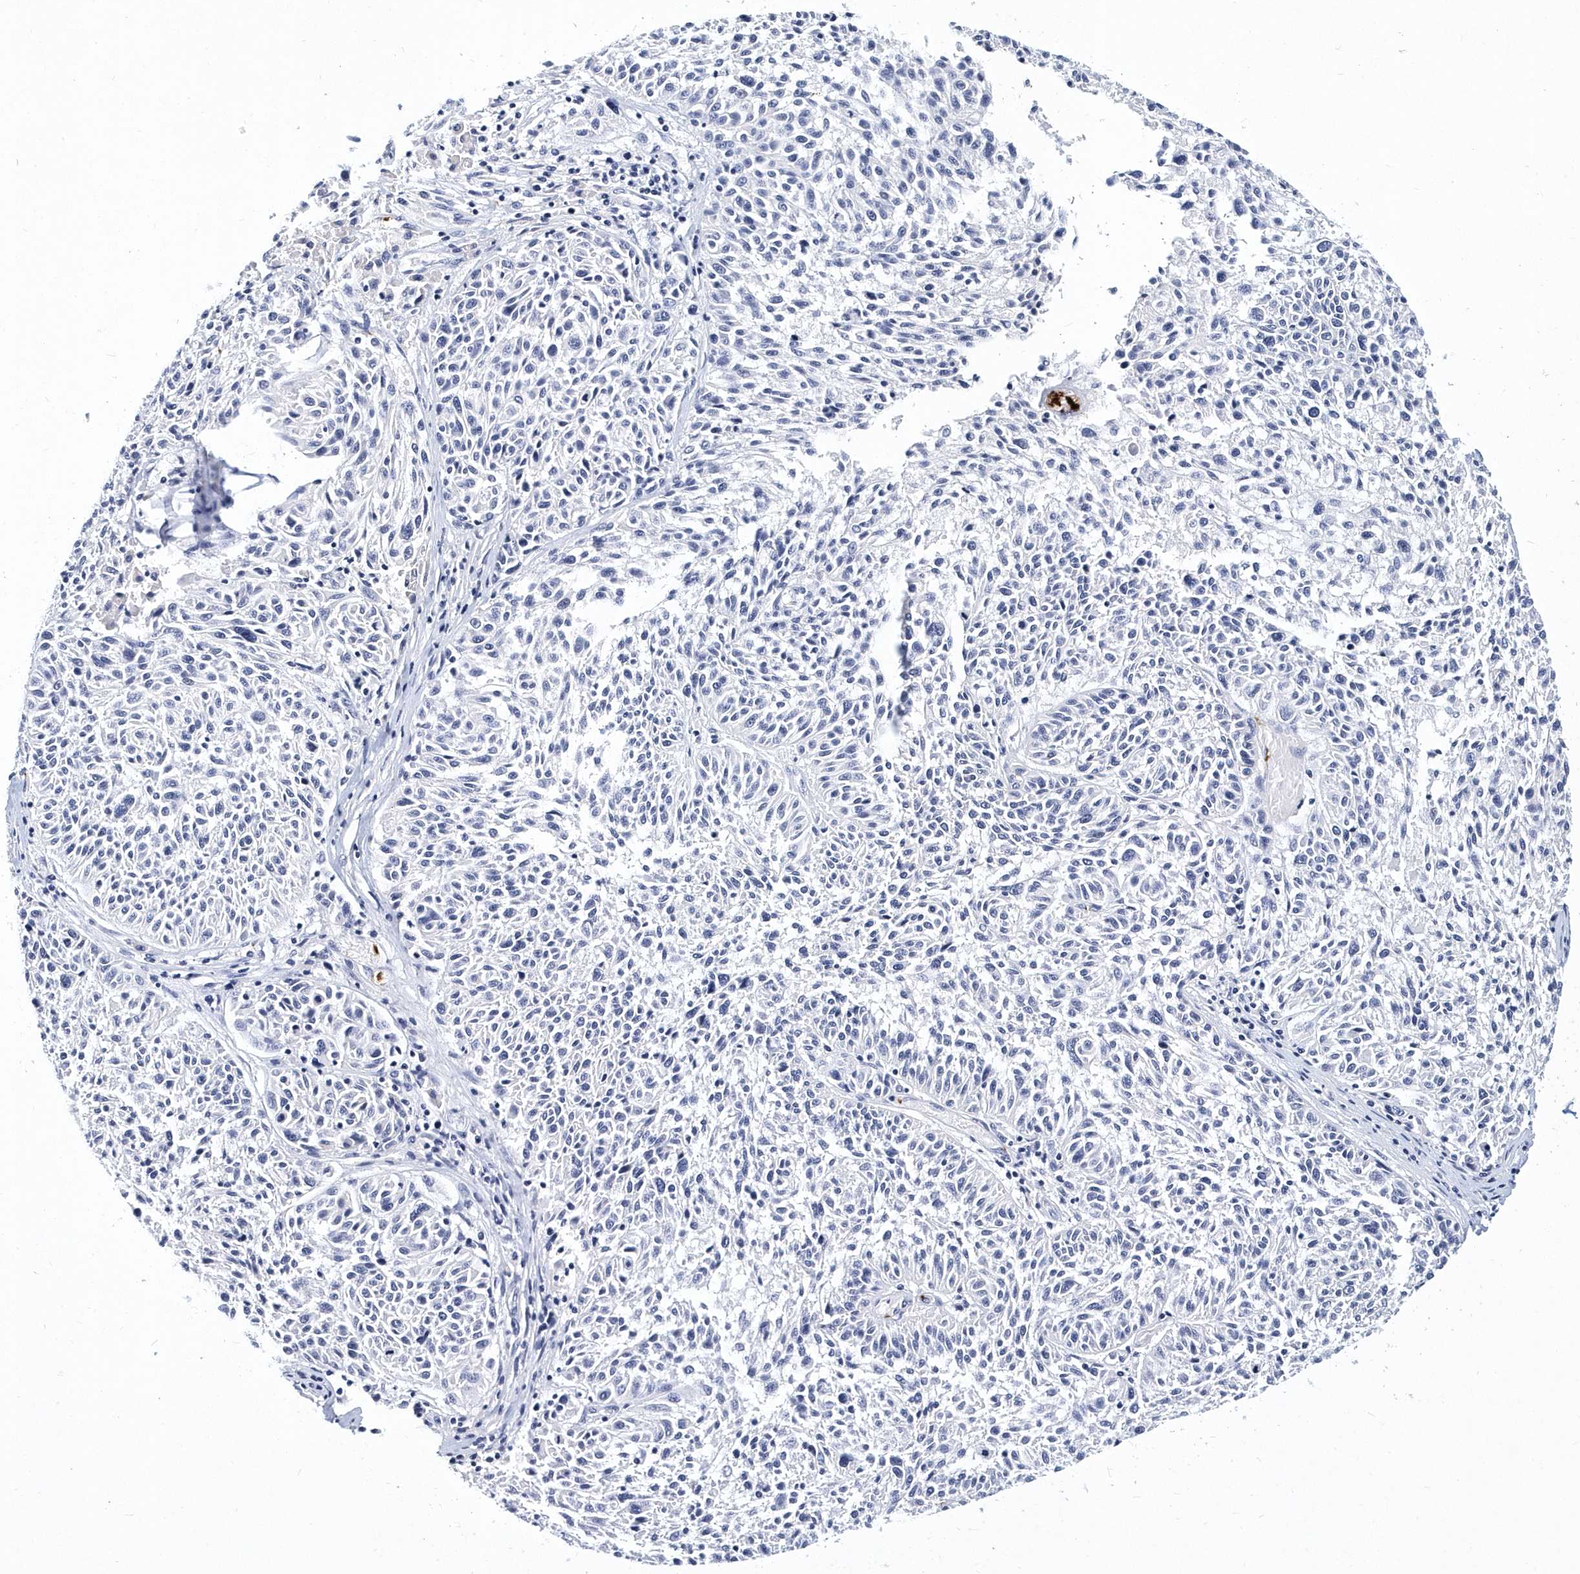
{"staining": {"intensity": "negative", "quantity": "none", "location": "none"}, "tissue": "melanoma", "cell_type": "Tumor cells", "image_type": "cancer", "snomed": [{"axis": "morphology", "description": "Malignant melanoma, NOS"}, {"axis": "topography", "description": "Skin"}], "caption": "The IHC image has no significant positivity in tumor cells of malignant melanoma tissue.", "gene": "ITGA2B", "patient": {"sex": "male", "age": 53}}